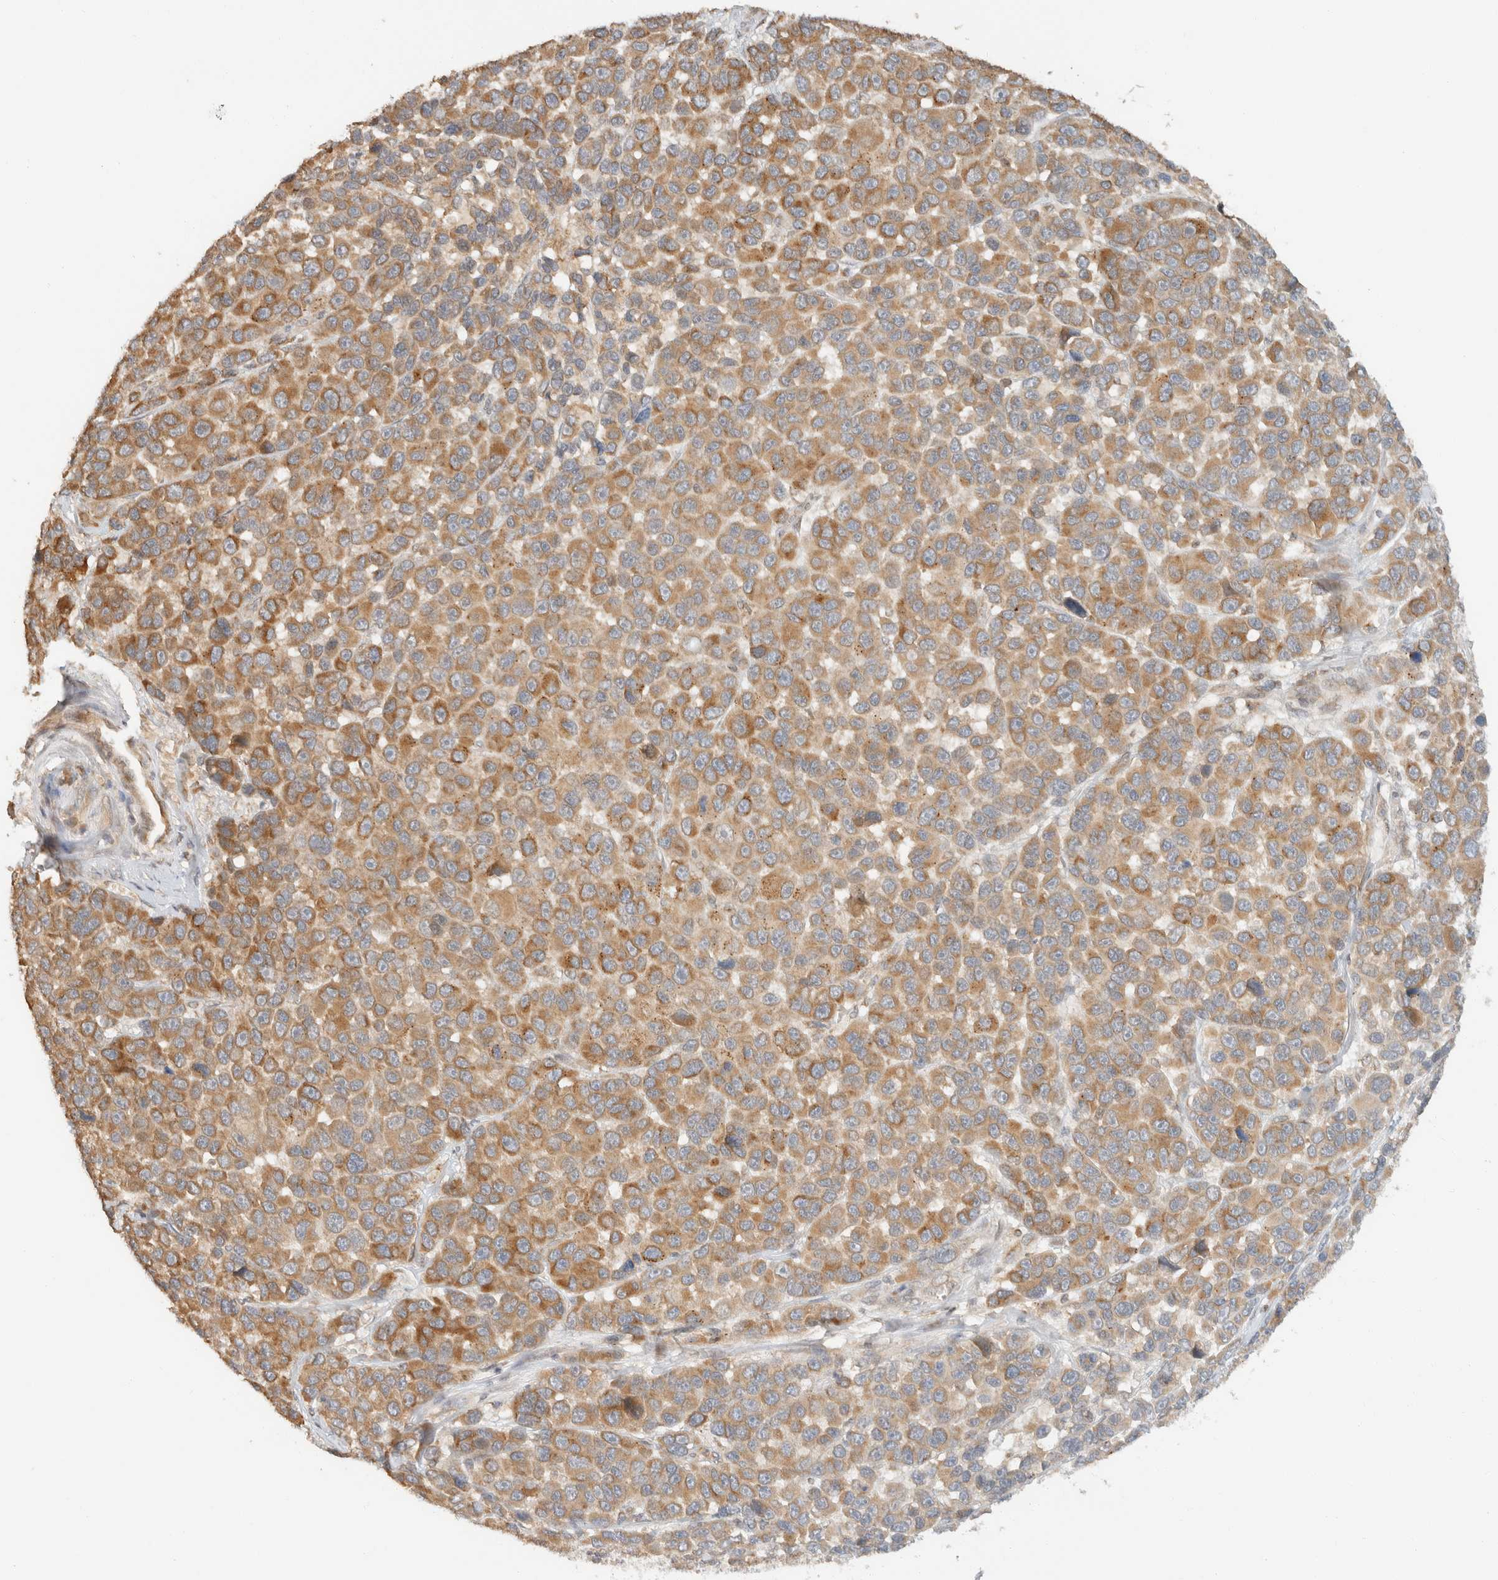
{"staining": {"intensity": "moderate", "quantity": ">75%", "location": "cytoplasmic/membranous"}, "tissue": "melanoma", "cell_type": "Tumor cells", "image_type": "cancer", "snomed": [{"axis": "morphology", "description": "Malignant melanoma, NOS"}, {"axis": "topography", "description": "Skin"}], "caption": "Protein expression analysis of melanoma displays moderate cytoplasmic/membranous positivity in about >75% of tumor cells. (DAB (3,3'-diaminobenzidine) = brown stain, brightfield microscopy at high magnification).", "gene": "TACC1", "patient": {"sex": "male", "age": 53}}